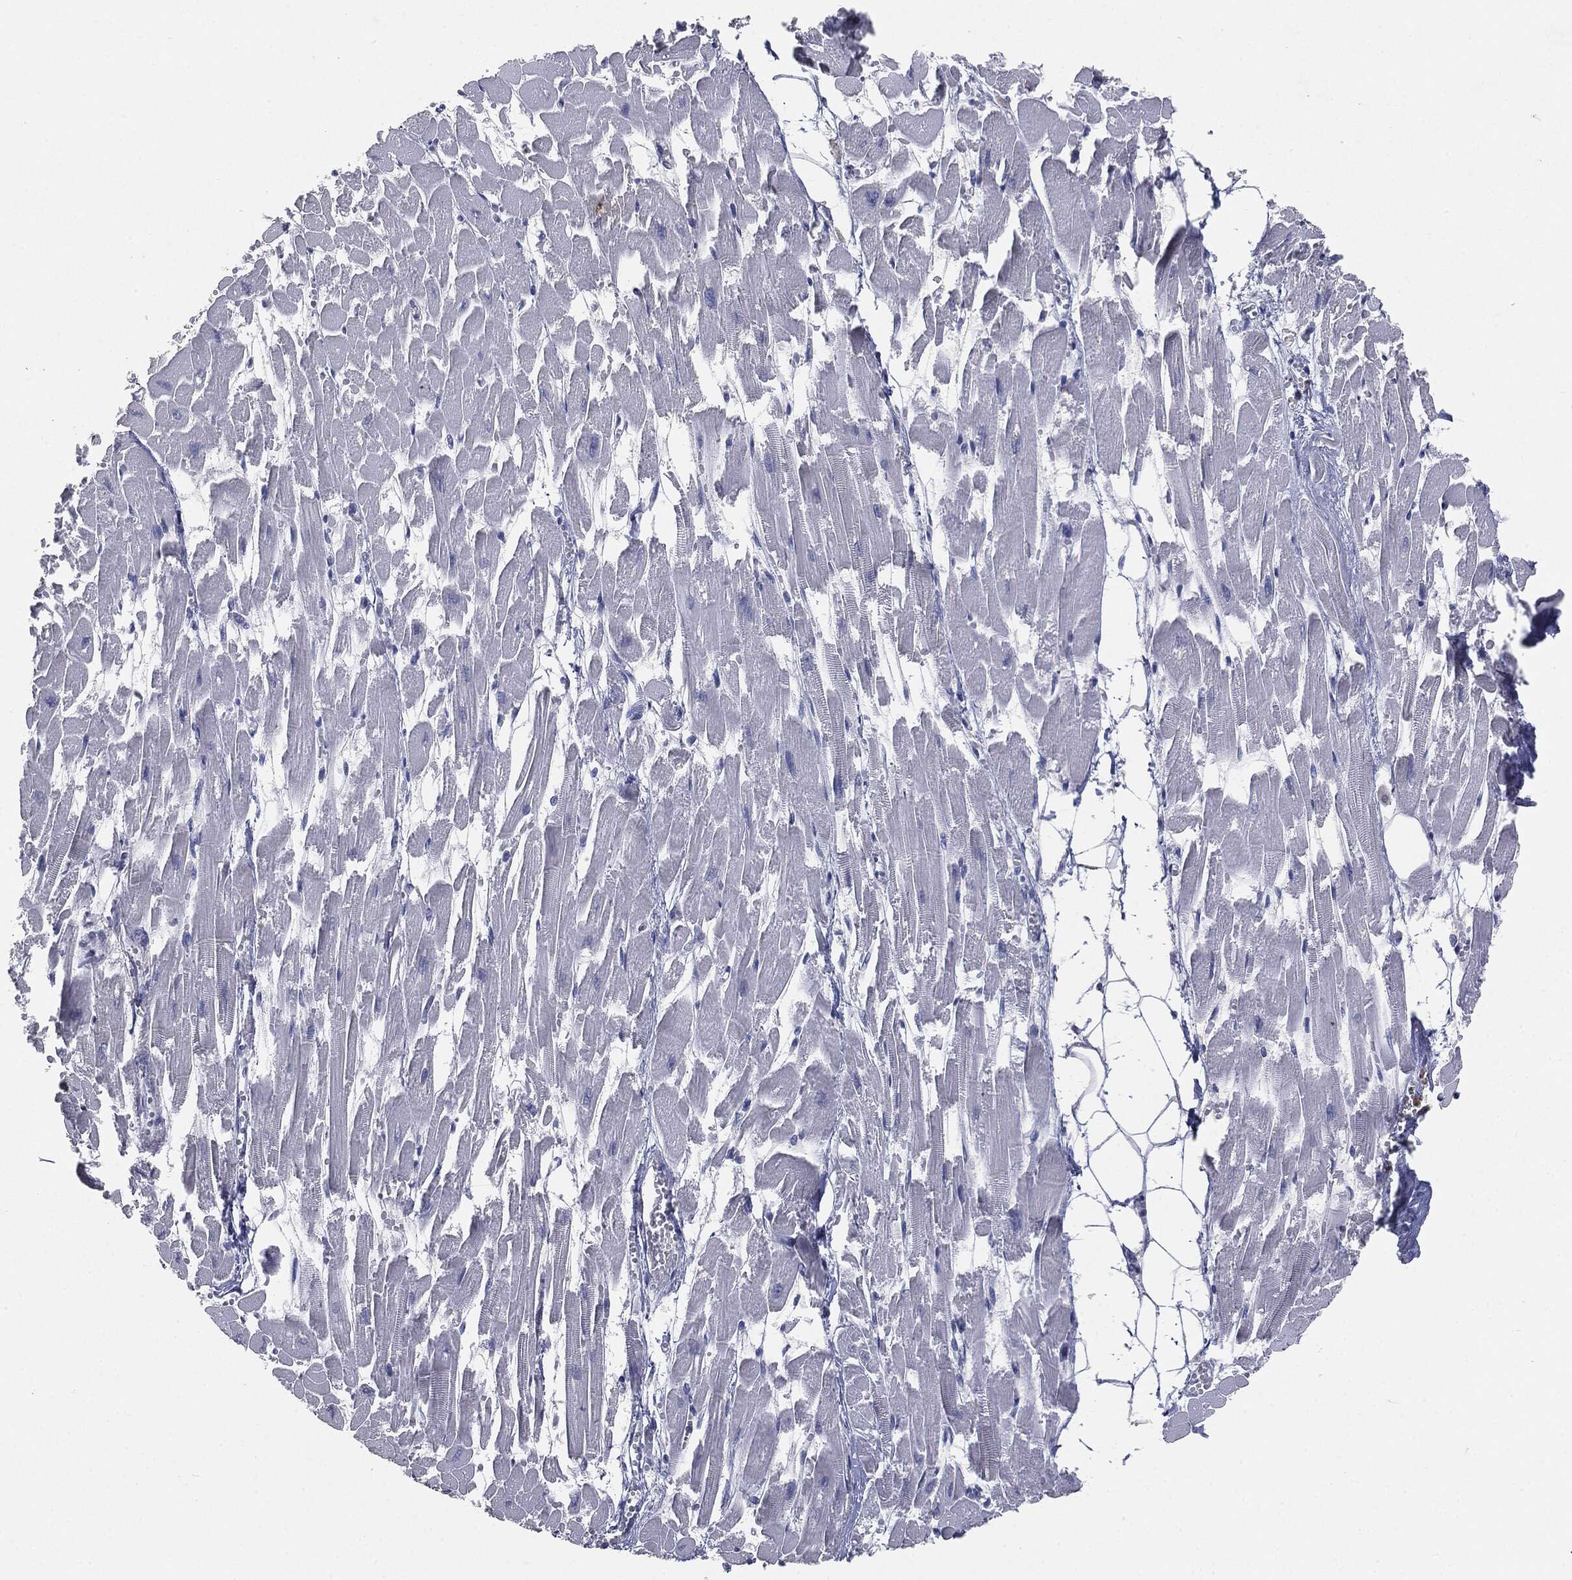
{"staining": {"intensity": "negative", "quantity": "none", "location": "none"}, "tissue": "heart muscle", "cell_type": "Cardiomyocytes", "image_type": "normal", "snomed": [{"axis": "morphology", "description": "Normal tissue, NOS"}, {"axis": "topography", "description": "Heart"}], "caption": "IHC of benign heart muscle reveals no staining in cardiomyocytes.", "gene": "SLC2A2", "patient": {"sex": "female", "age": 52}}